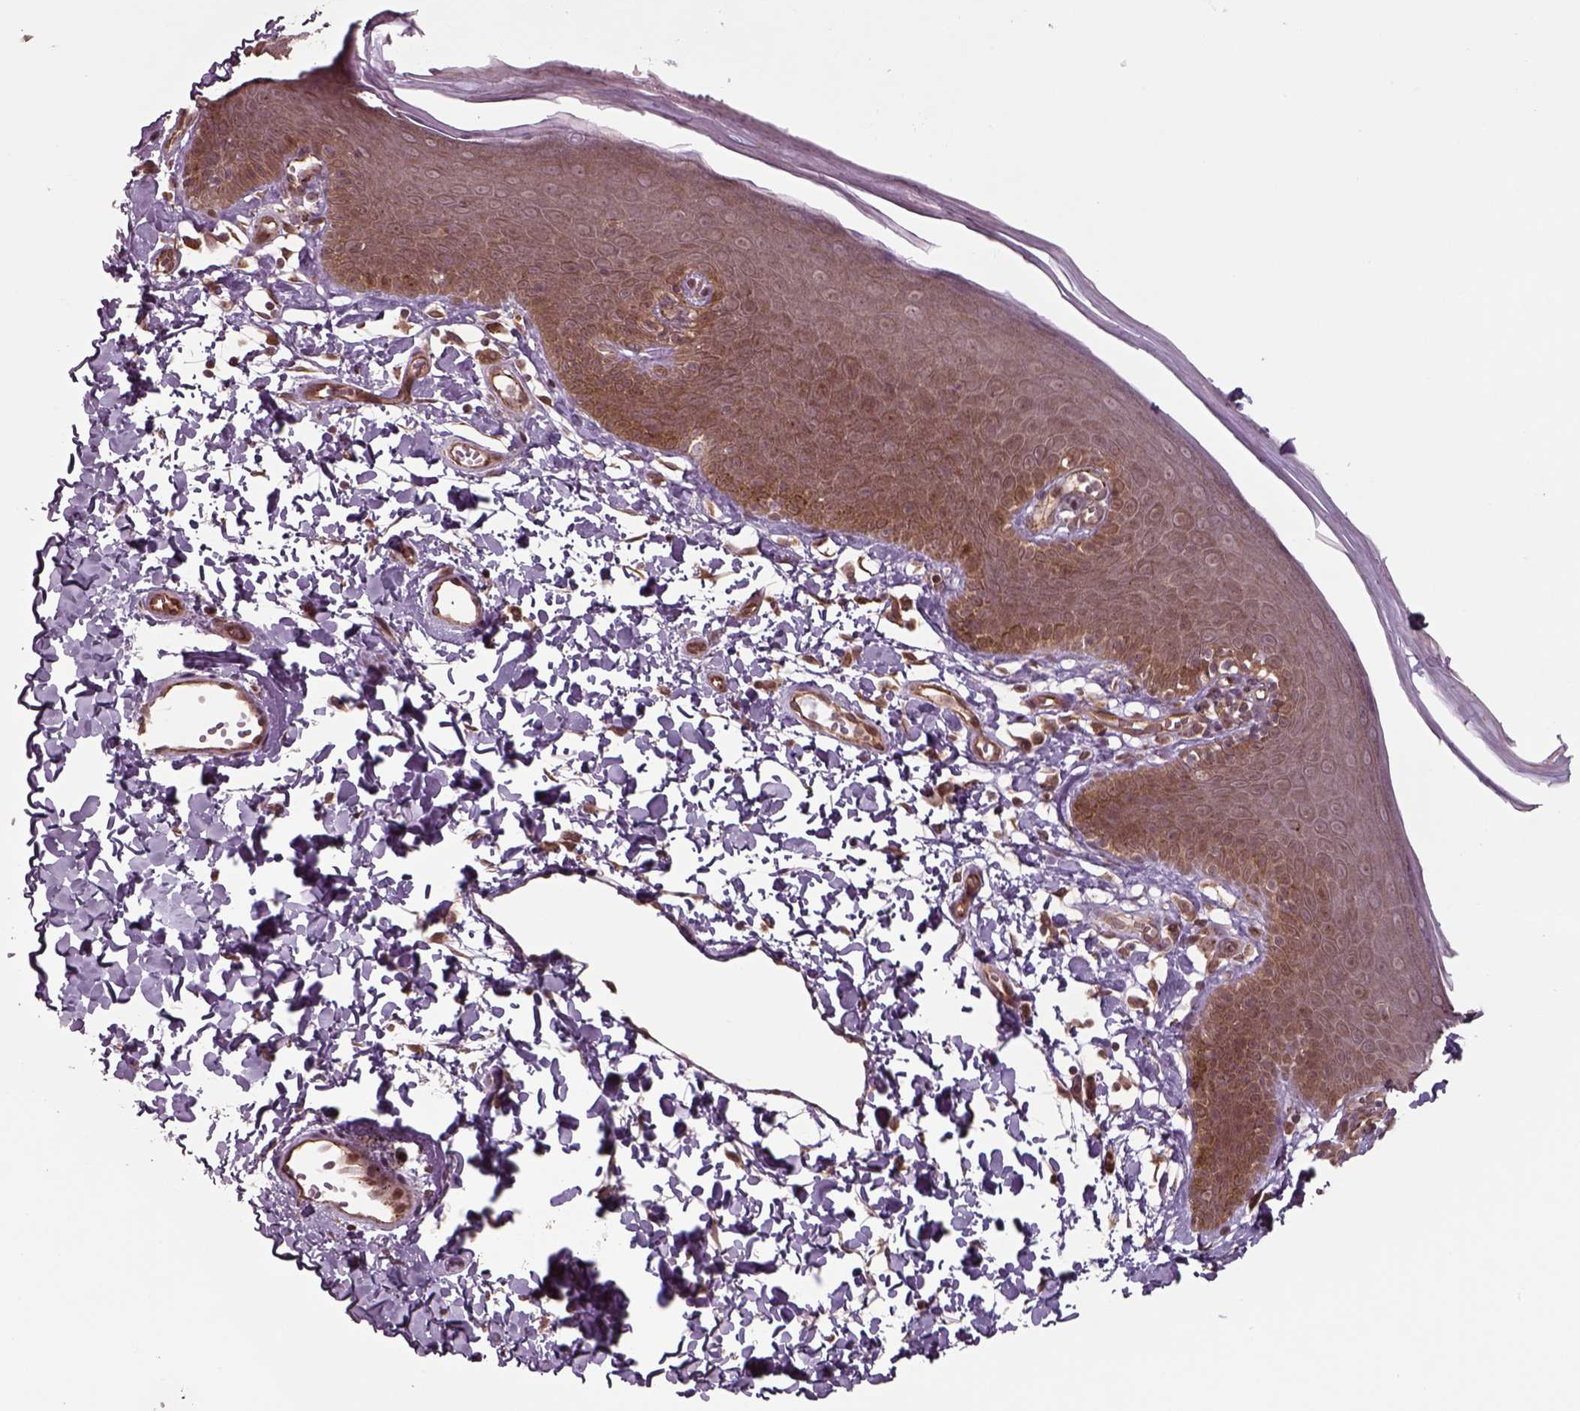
{"staining": {"intensity": "moderate", "quantity": ">75%", "location": "cytoplasmic/membranous"}, "tissue": "skin", "cell_type": "Epidermal cells", "image_type": "normal", "snomed": [{"axis": "morphology", "description": "Normal tissue, NOS"}, {"axis": "topography", "description": "Anal"}], "caption": "IHC histopathology image of benign skin stained for a protein (brown), which displays medium levels of moderate cytoplasmic/membranous positivity in about >75% of epidermal cells.", "gene": "CHMP3", "patient": {"sex": "male", "age": 53}}